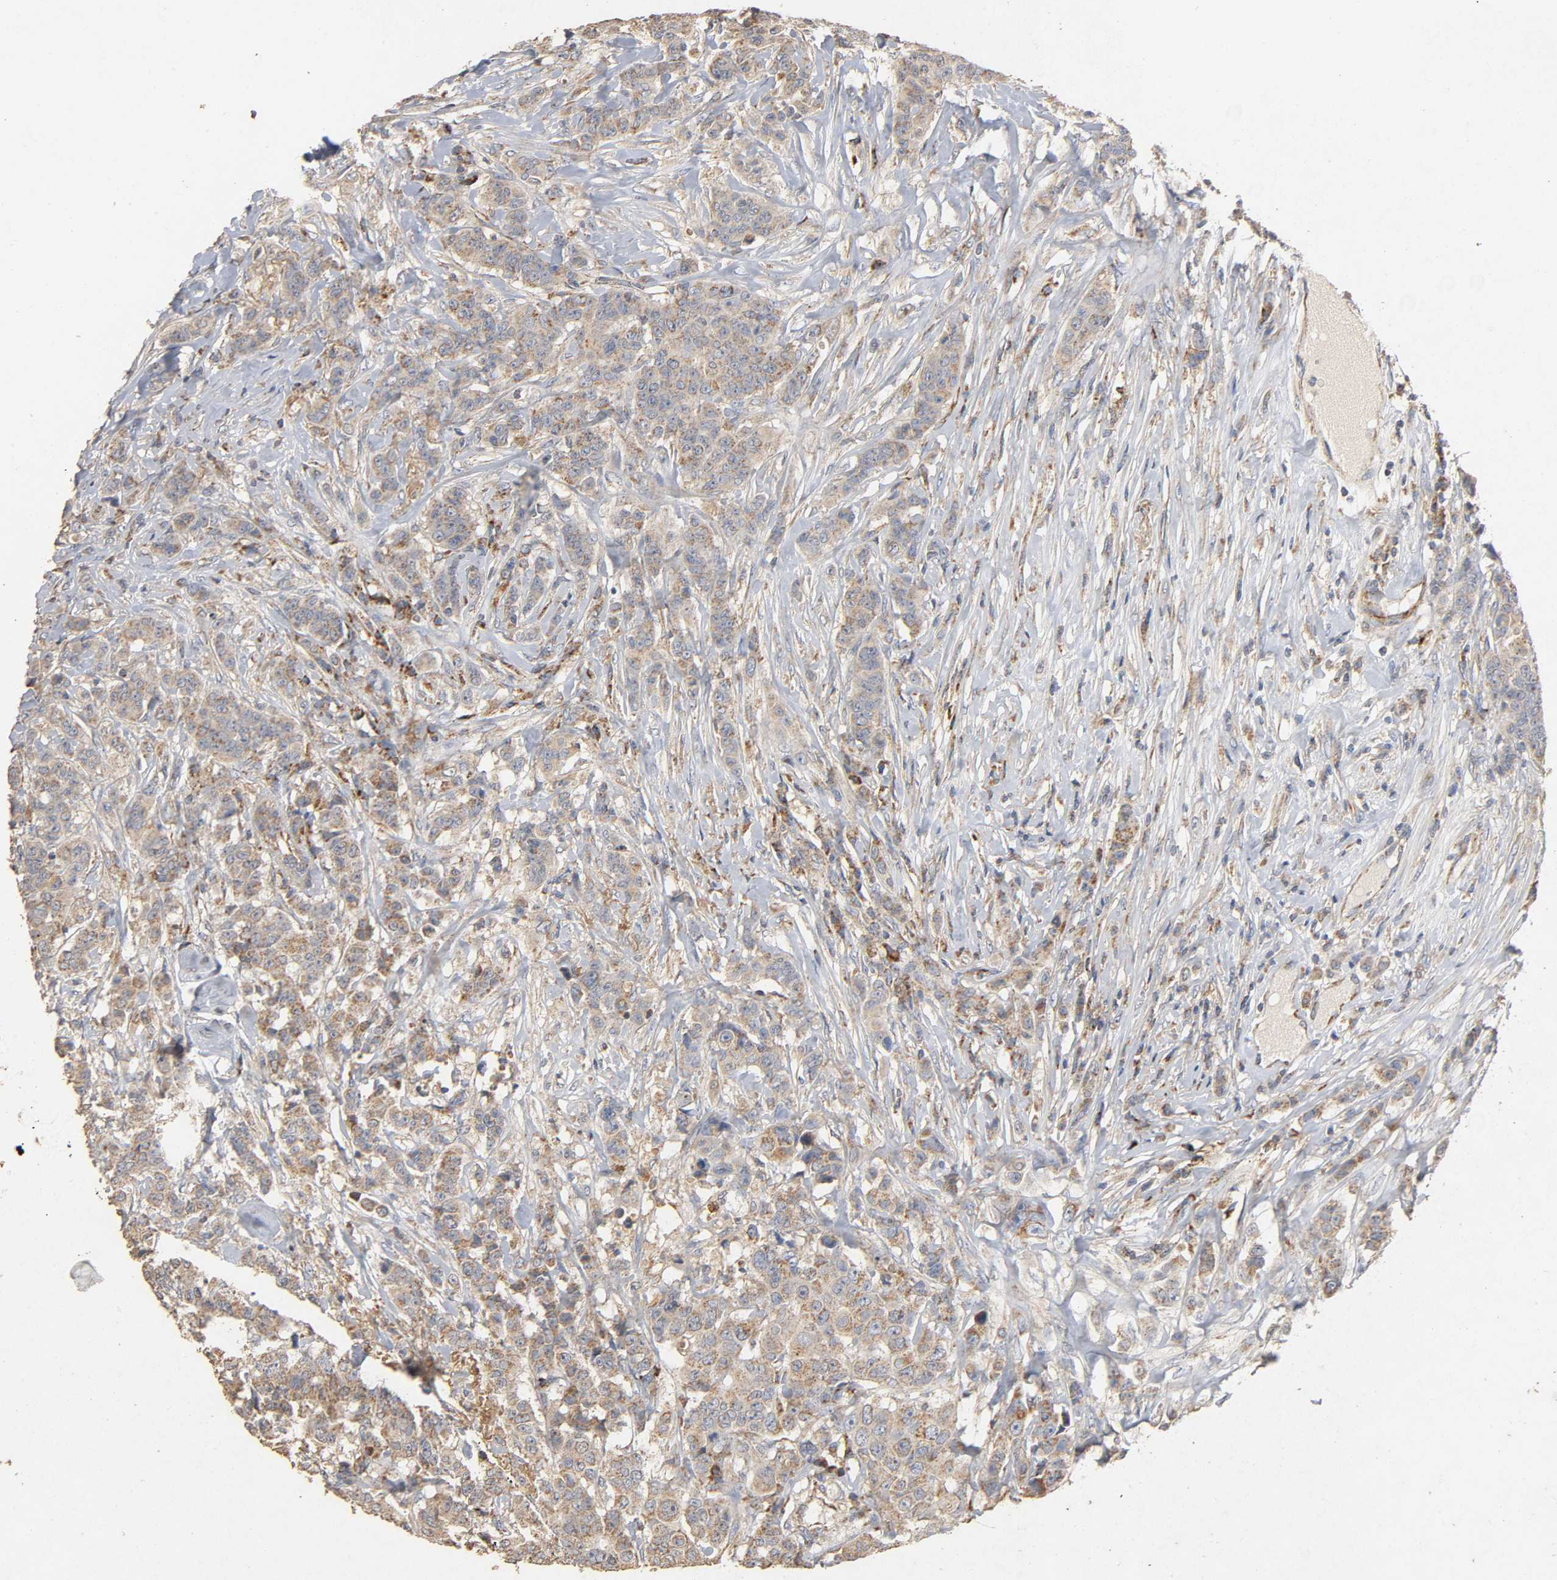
{"staining": {"intensity": "moderate", "quantity": ">75%", "location": "cytoplasmic/membranous"}, "tissue": "breast cancer", "cell_type": "Tumor cells", "image_type": "cancer", "snomed": [{"axis": "morphology", "description": "Duct carcinoma"}, {"axis": "topography", "description": "Breast"}], "caption": "IHC (DAB) staining of human breast cancer (infiltrating ductal carcinoma) reveals moderate cytoplasmic/membranous protein expression in about >75% of tumor cells.", "gene": "NDUFS3", "patient": {"sex": "female", "age": 40}}